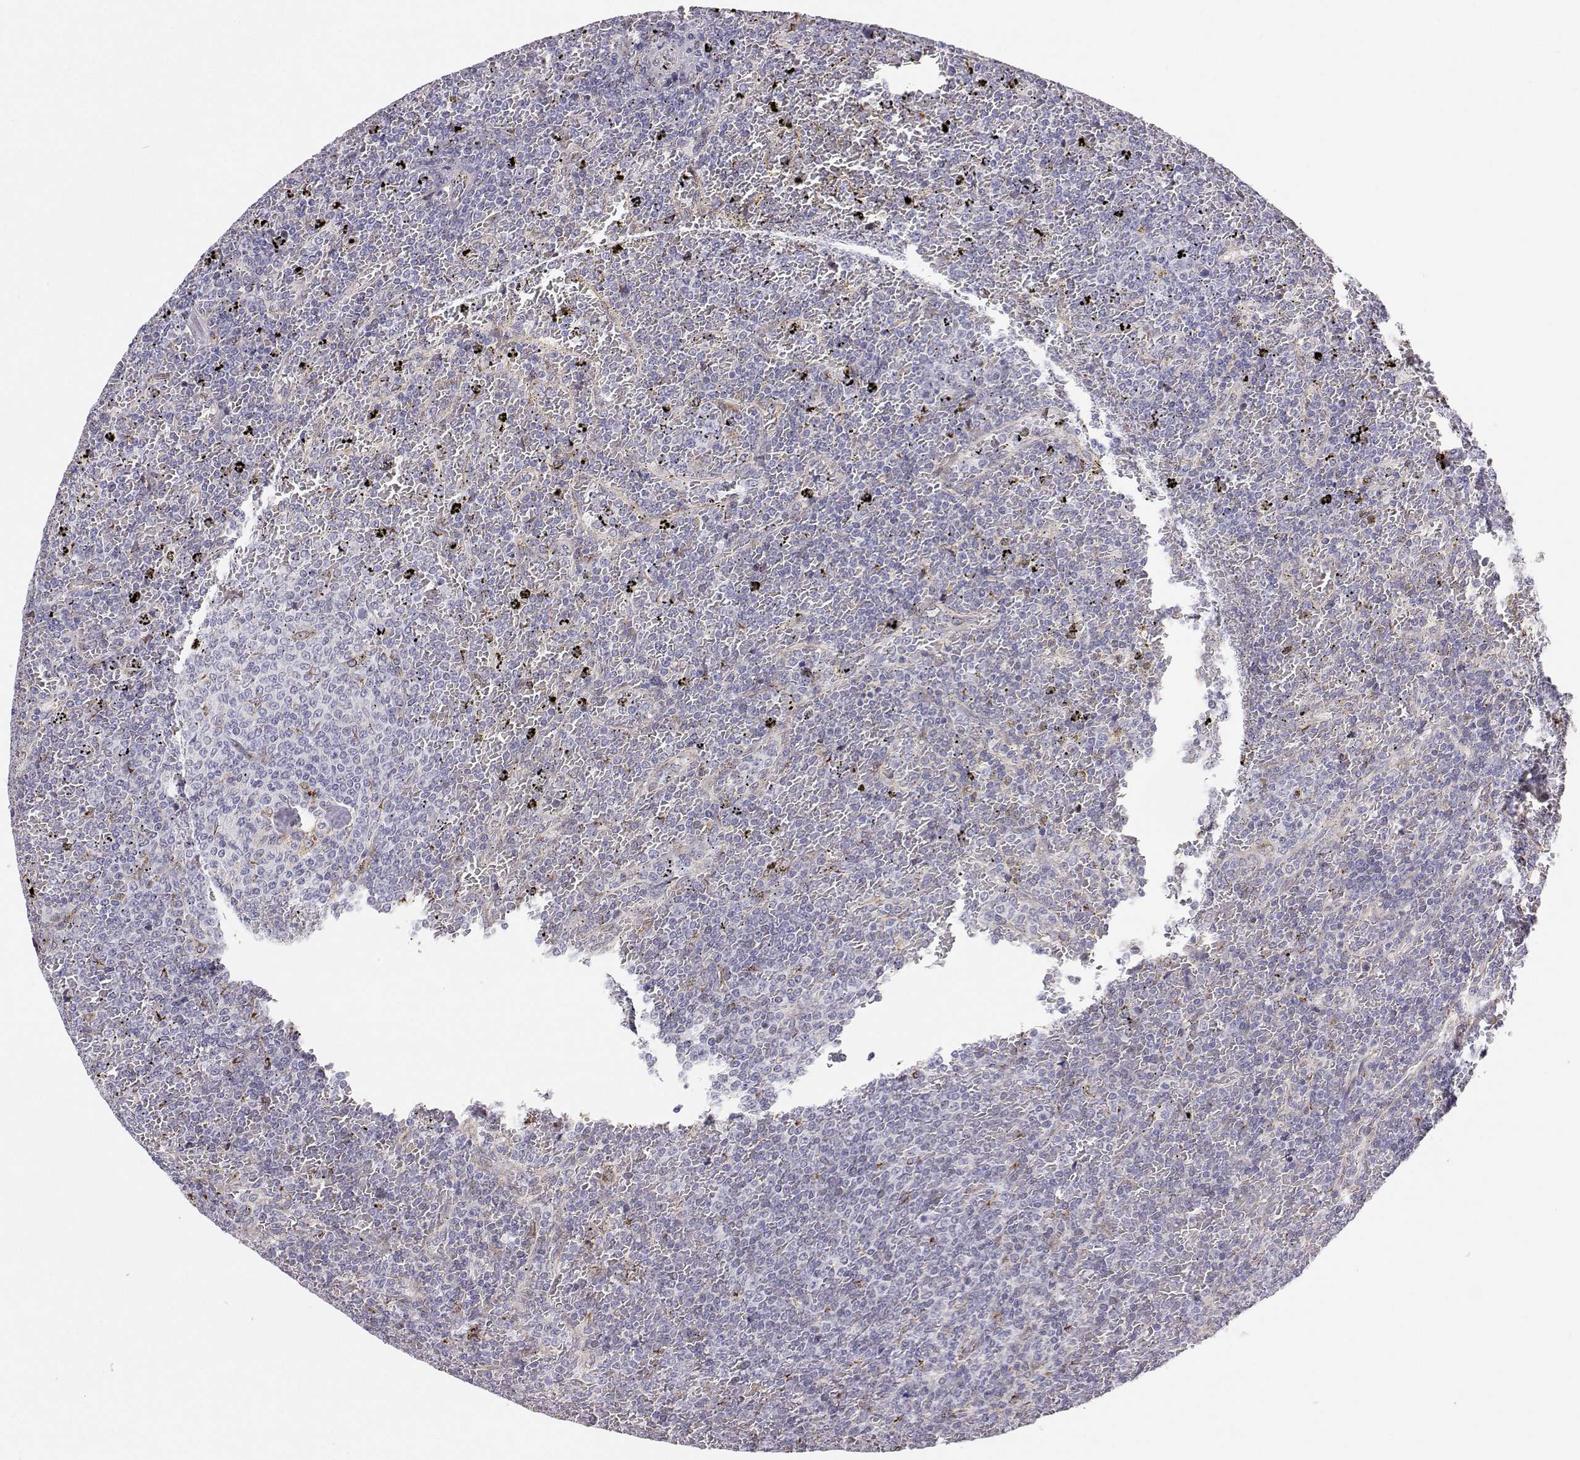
{"staining": {"intensity": "negative", "quantity": "none", "location": "none"}, "tissue": "lymphoma", "cell_type": "Tumor cells", "image_type": "cancer", "snomed": [{"axis": "morphology", "description": "Malignant lymphoma, non-Hodgkin's type, Low grade"}, {"axis": "topography", "description": "Spleen"}], "caption": "Immunohistochemistry histopathology image of human lymphoma stained for a protein (brown), which shows no staining in tumor cells.", "gene": "STARD13", "patient": {"sex": "female", "age": 77}}